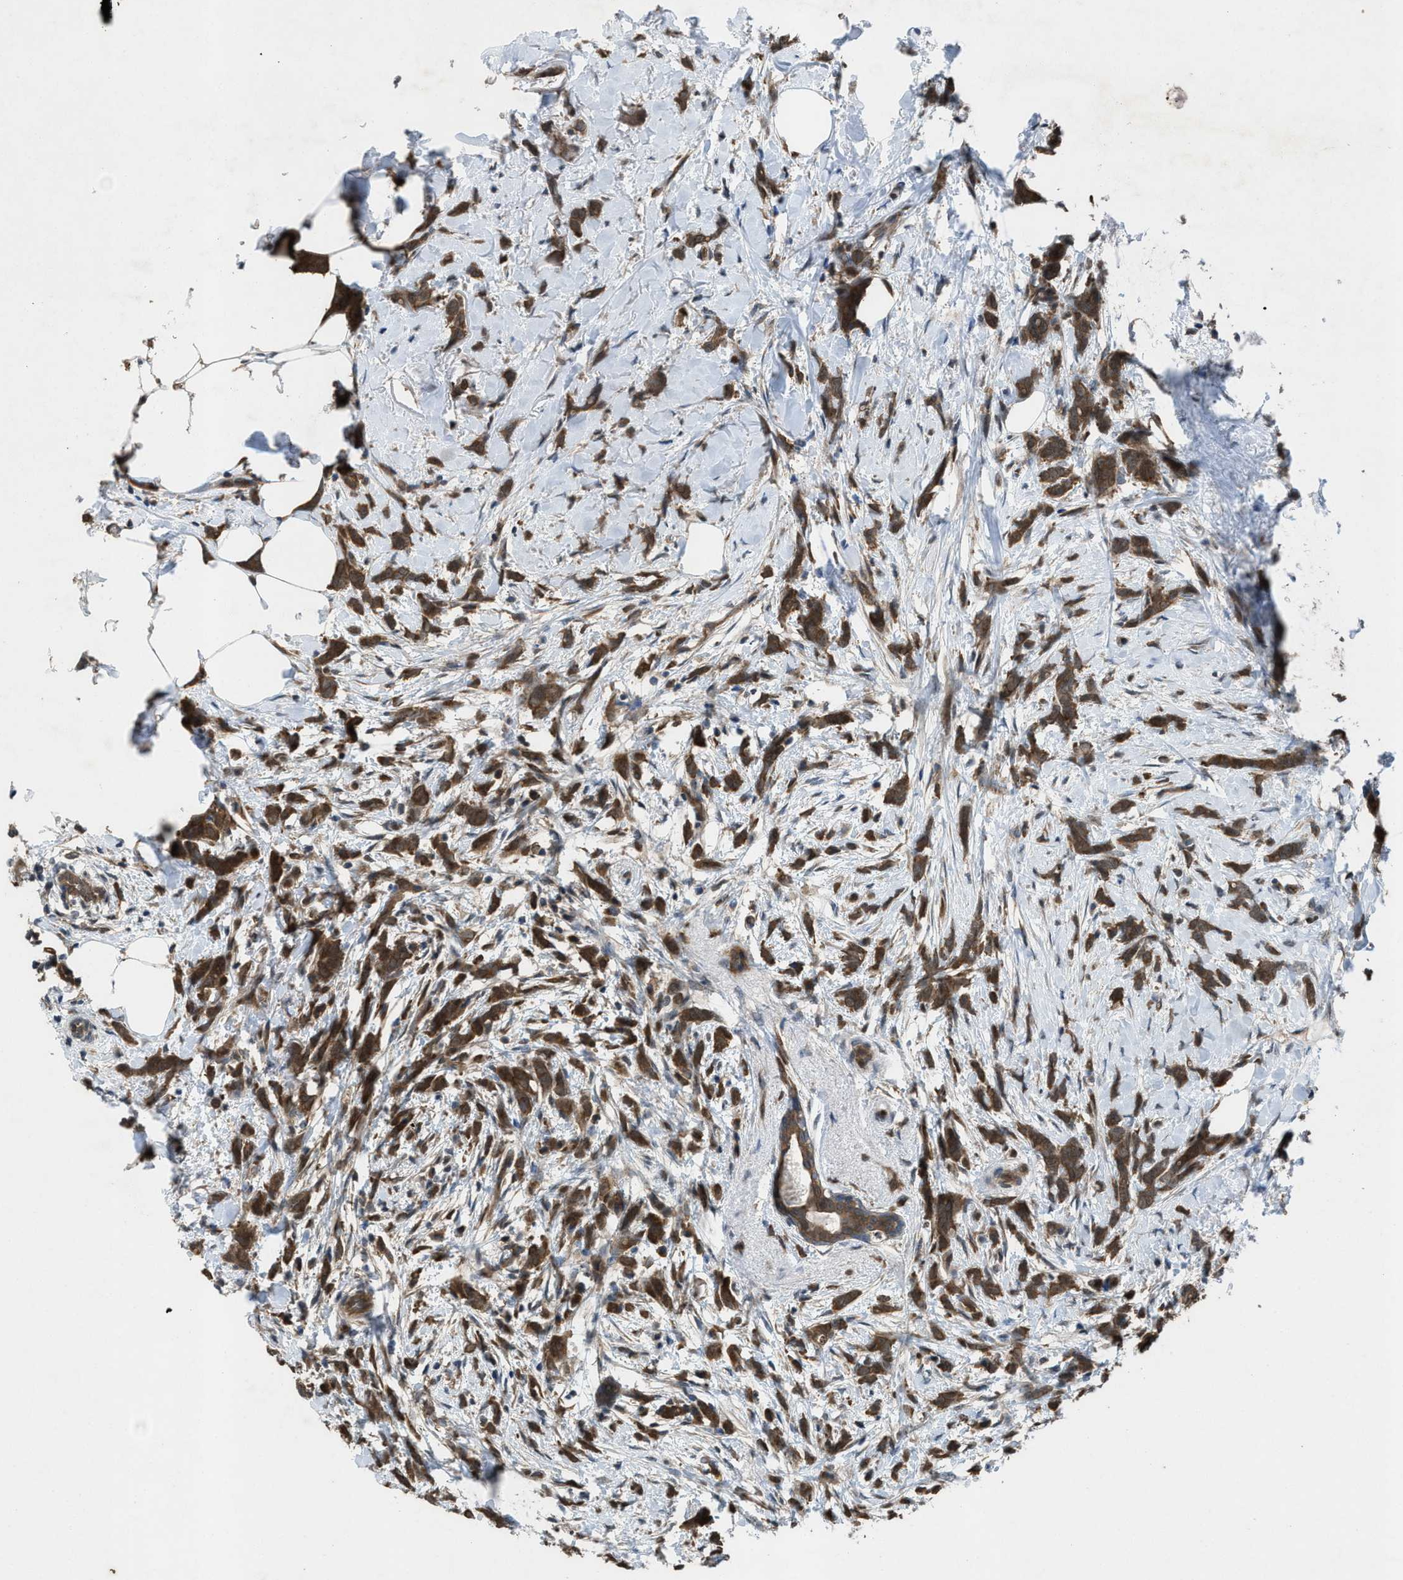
{"staining": {"intensity": "moderate", "quantity": ">75%", "location": "cytoplasmic/membranous"}, "tissue": "breast cancer", "cell_type": "Tumor cells", "image_type": "cancer", "snomed": [{"axis": "morphology", "description": "Lobular carcinoma, in situ"}, {"axis": "morphology", "description": "Lobular carcinoma"}, {"axis": "topography", "description": "Breast"}], "caption": "The histopathology image exhibits staining of breast lobular carcinoma, revealing moderate cytoplasmic/membranous protein staining (brown color) within tumor cells.", "gene": "PLAA", "patient": {"sex": "female", "age": 41}}